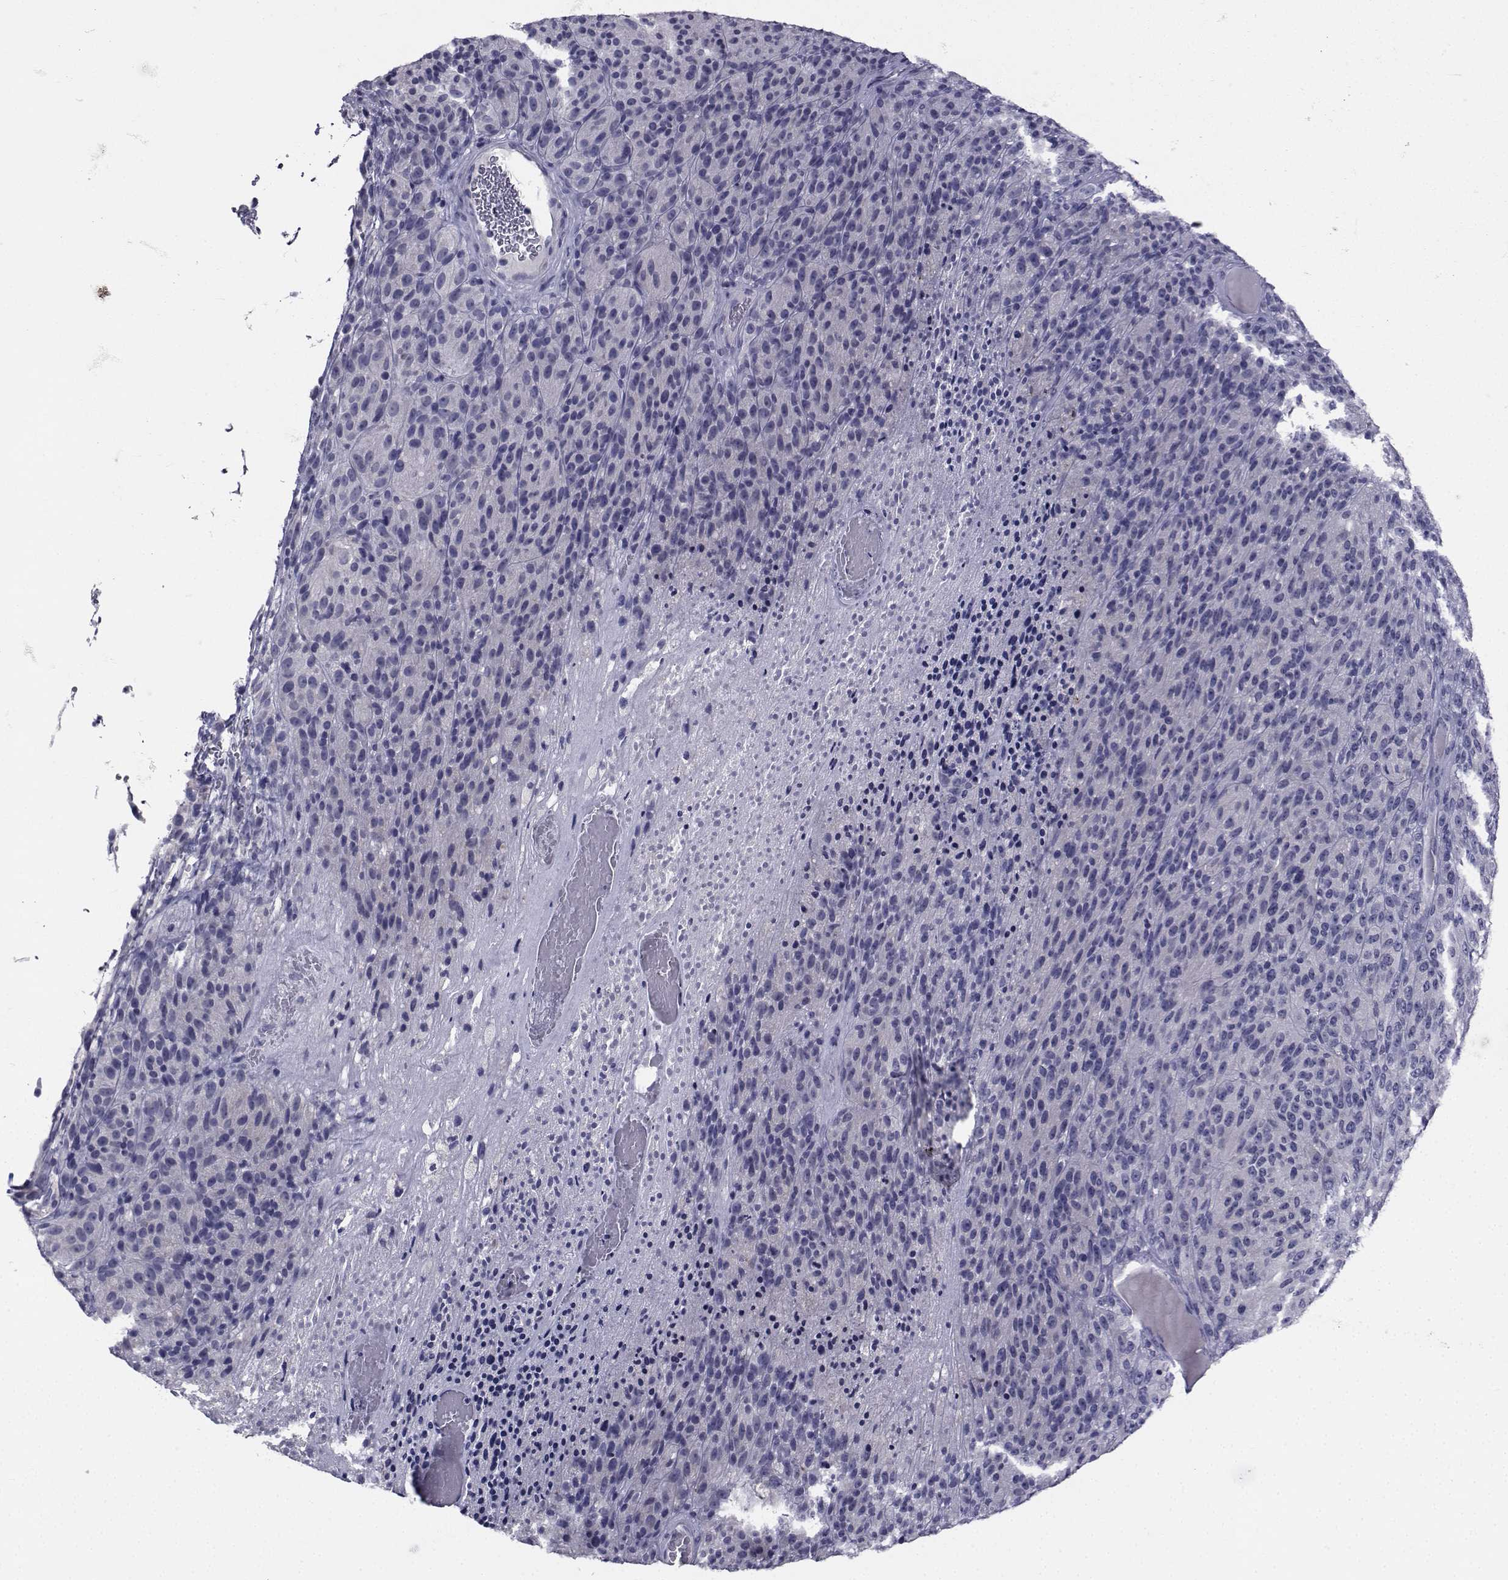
{"staining": {"intensity": "negative", "quantity": "none", "location": "none"}, "tissue": "melanoma", "cell_type": "Tumor cells", "image_type": "cancer", "snomed": [{"axis": "morphology", "description": "Malignant melanoma, Metastatic site"}, {"axis": "topography", "description": "Brain"}], "caption": "Malignant melanoma (metastatic site) was stained to show a protein in brown. There is no significant staining in tumor cells. The staining was performed using DAB to visualize the protein expression in brown, while the nuclei were stained in blue with hematoxylin (Magnification: 20x).", "gene": "CHRNA1", "patient": {"sex": "female", "age": 56}}